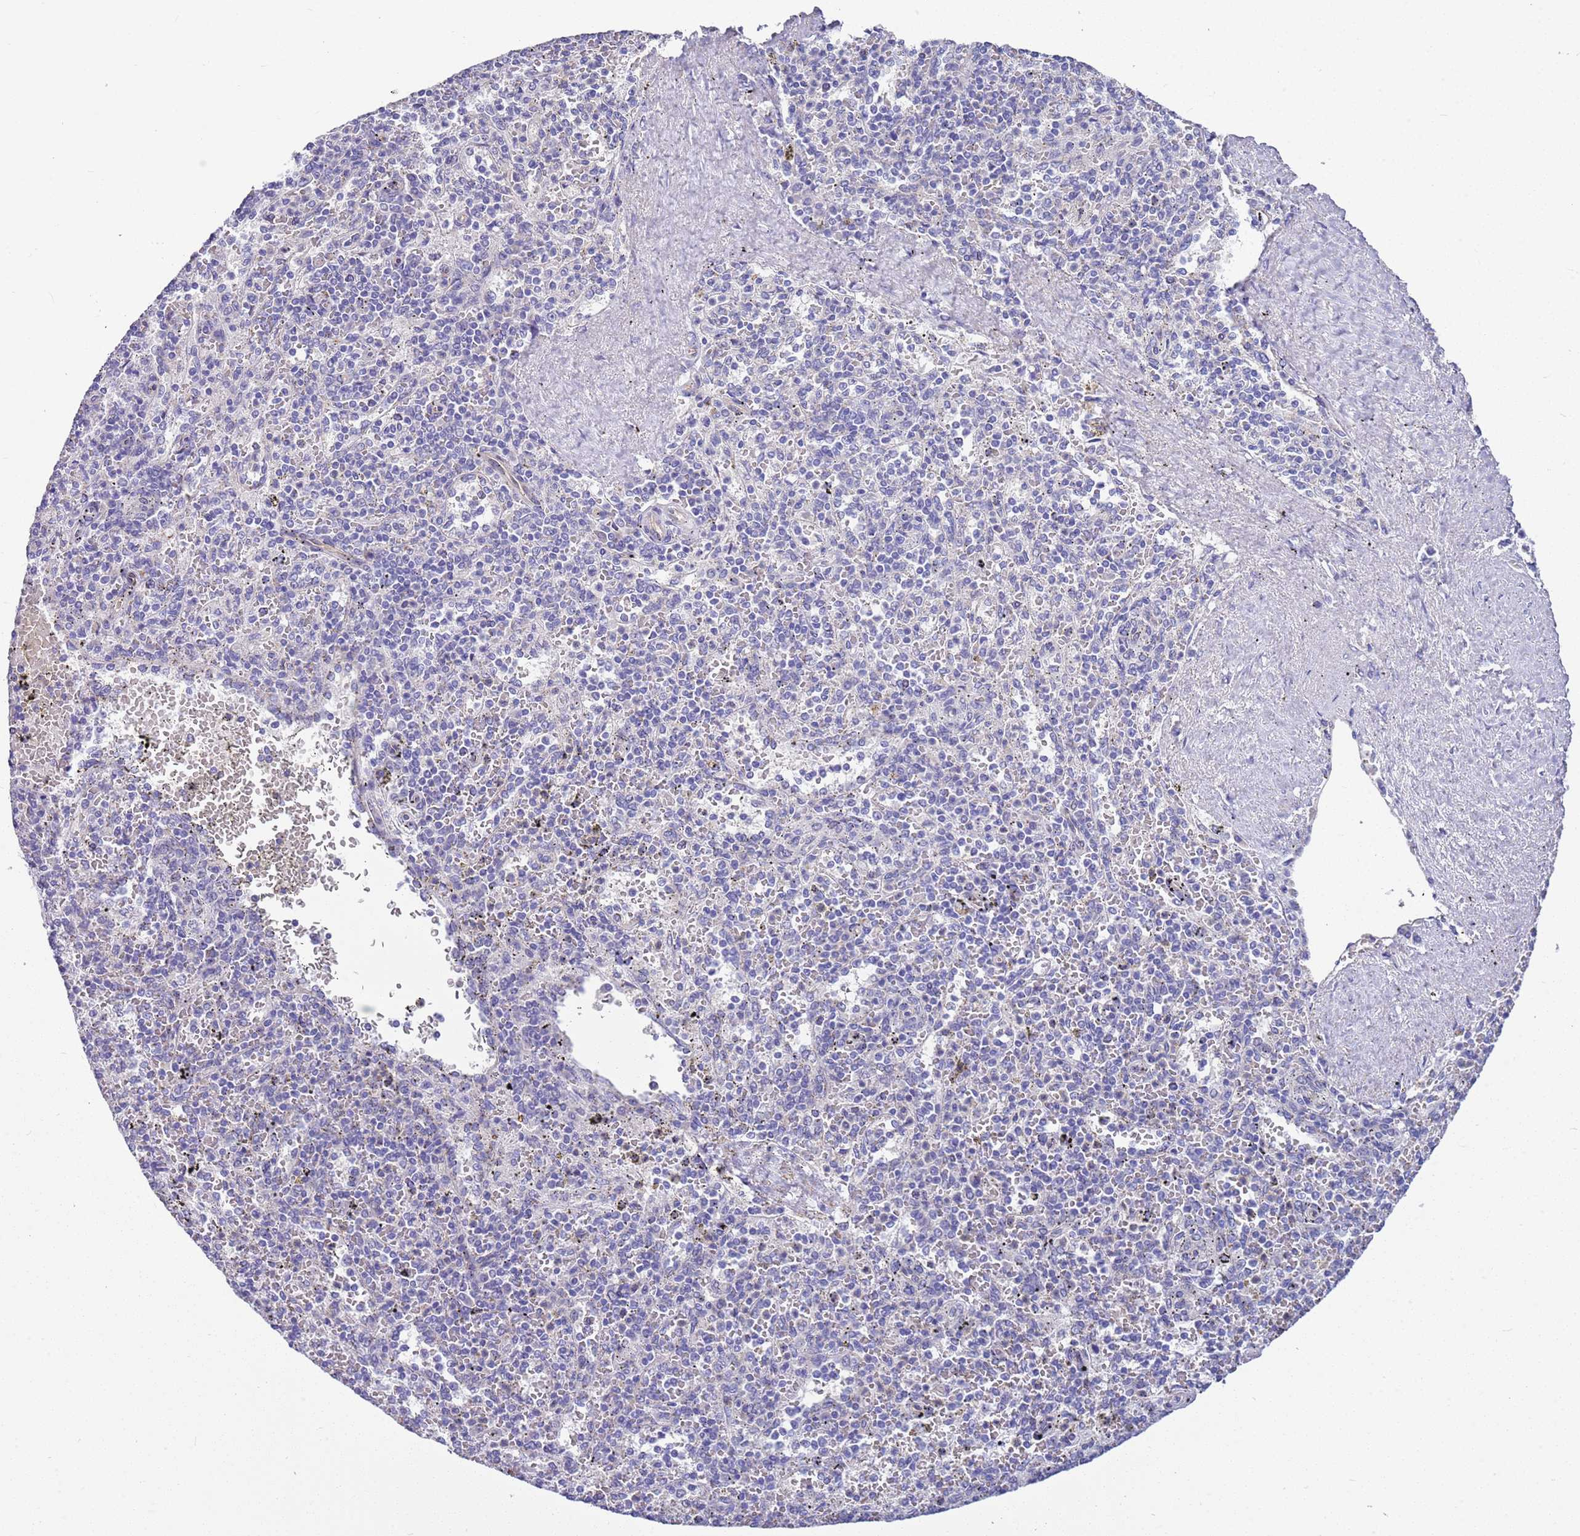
{"staining": {"intensity": "negative", "quantity": "none", "location": "none"}, "tissue": "spleen", "cell_type": "Cells in red pulp", "image_type": "normal", "snomed": [{"axis": "morphology", "description": "Normal tissue, NOS"}, {"axis": "topography", "description": "Spleen"}], "caption": "Immunohistochemistry of benign human spleen exhibits no expression in cells in red pulp. (Brightfield microscopy of DAB immunohistochemistry at high magnification).", "gene": "BRMS1L", "patient": {"sex": "male", "age": 82}}